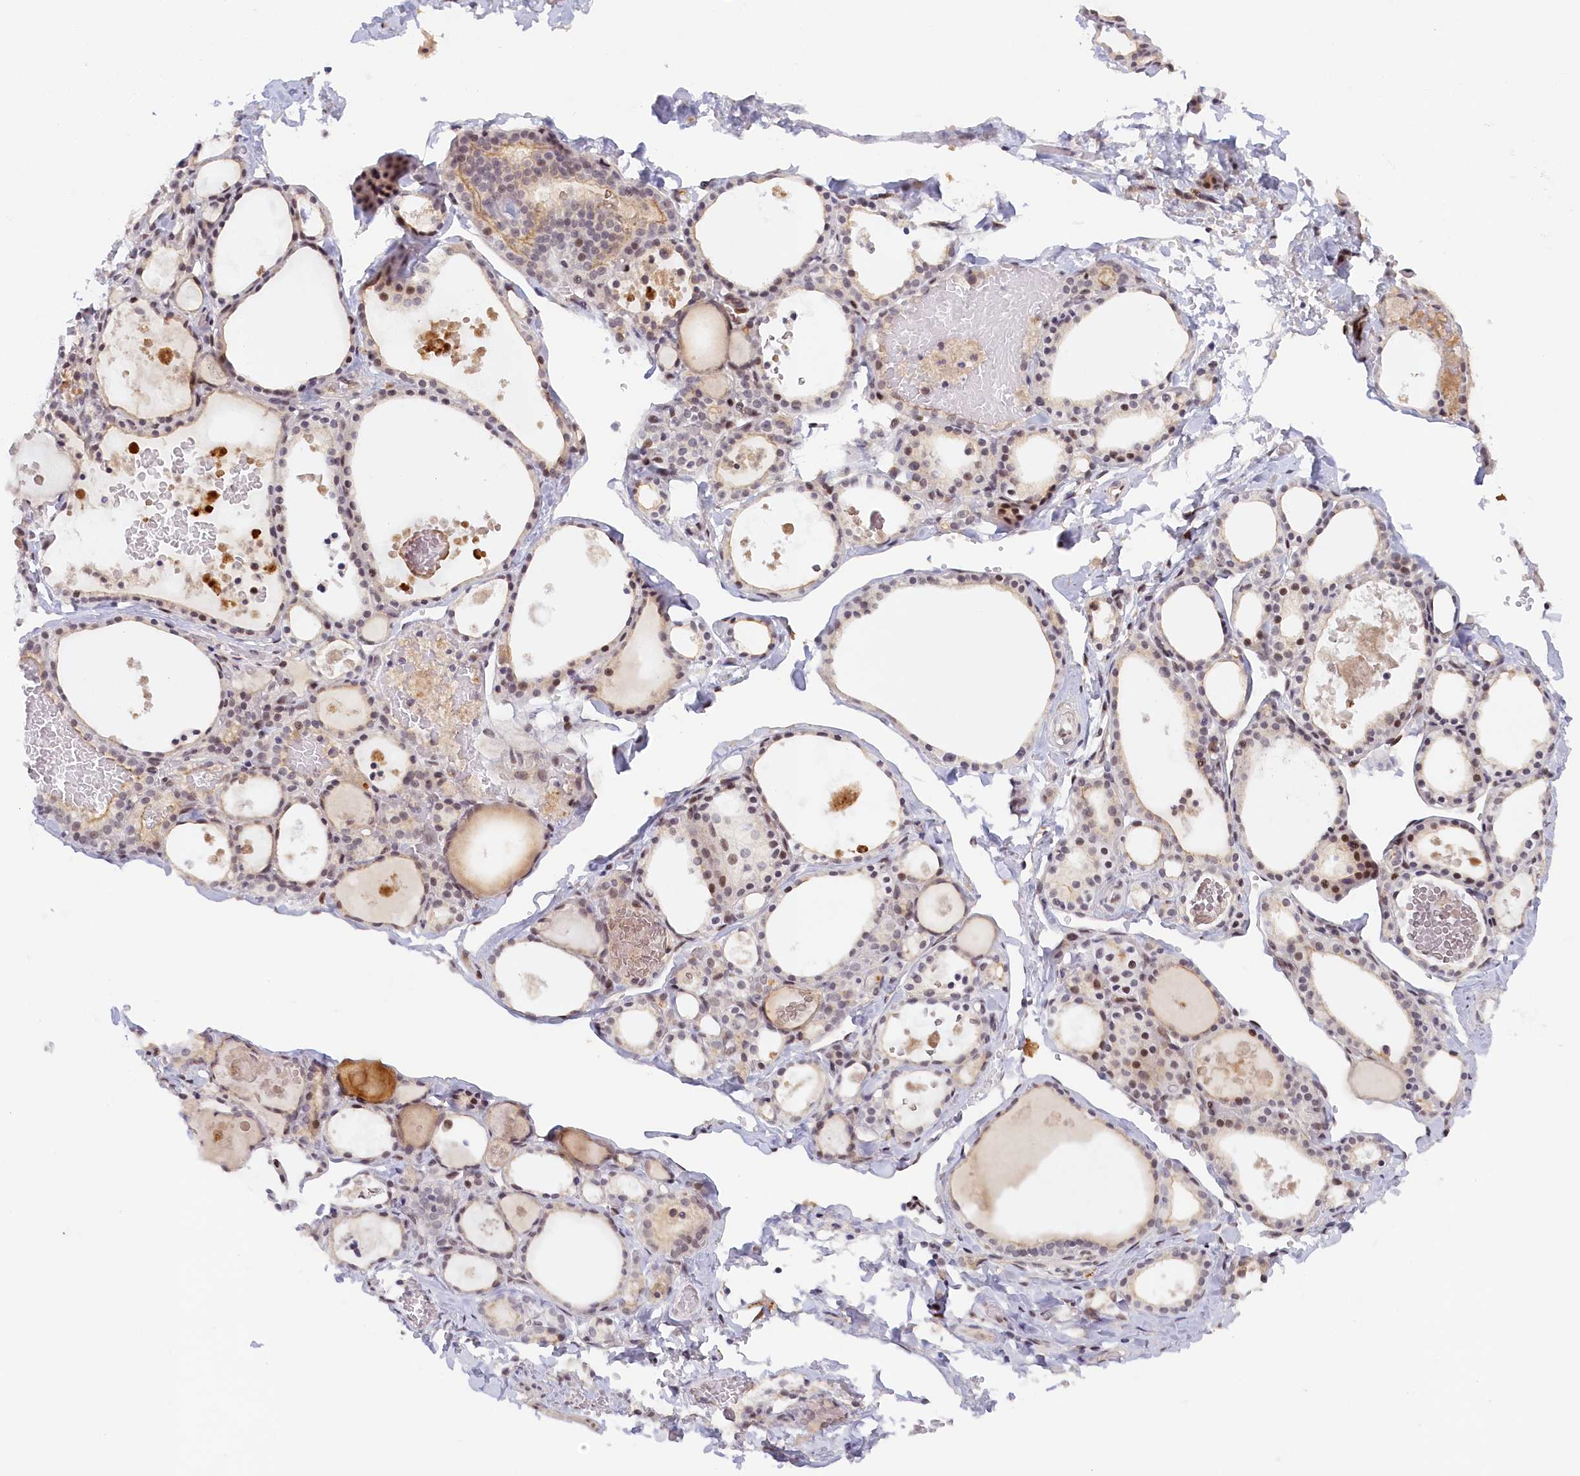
{"staining": {"intensity": "moderate", "quantity": "25%-75%", "location": "cytoplasmic/membranous,nuclear"}, "tissue": "thyroid gland", "cell_type": "Glandular cells", "image_type": "normal", "snomed": [{"axis": "morphology", "description": "Normal tissue, NOS"}, {"axis": "topography", "description": "Thyroid gland"}], "caption": "Protein analysis of normal thyroid gland shows moderate cytoplasmic/membranous,nuclear positivity in about 25%-75% of glandular cells.", "gene": "SEC31B", "patient": {"sex": "male", "age": 56}}